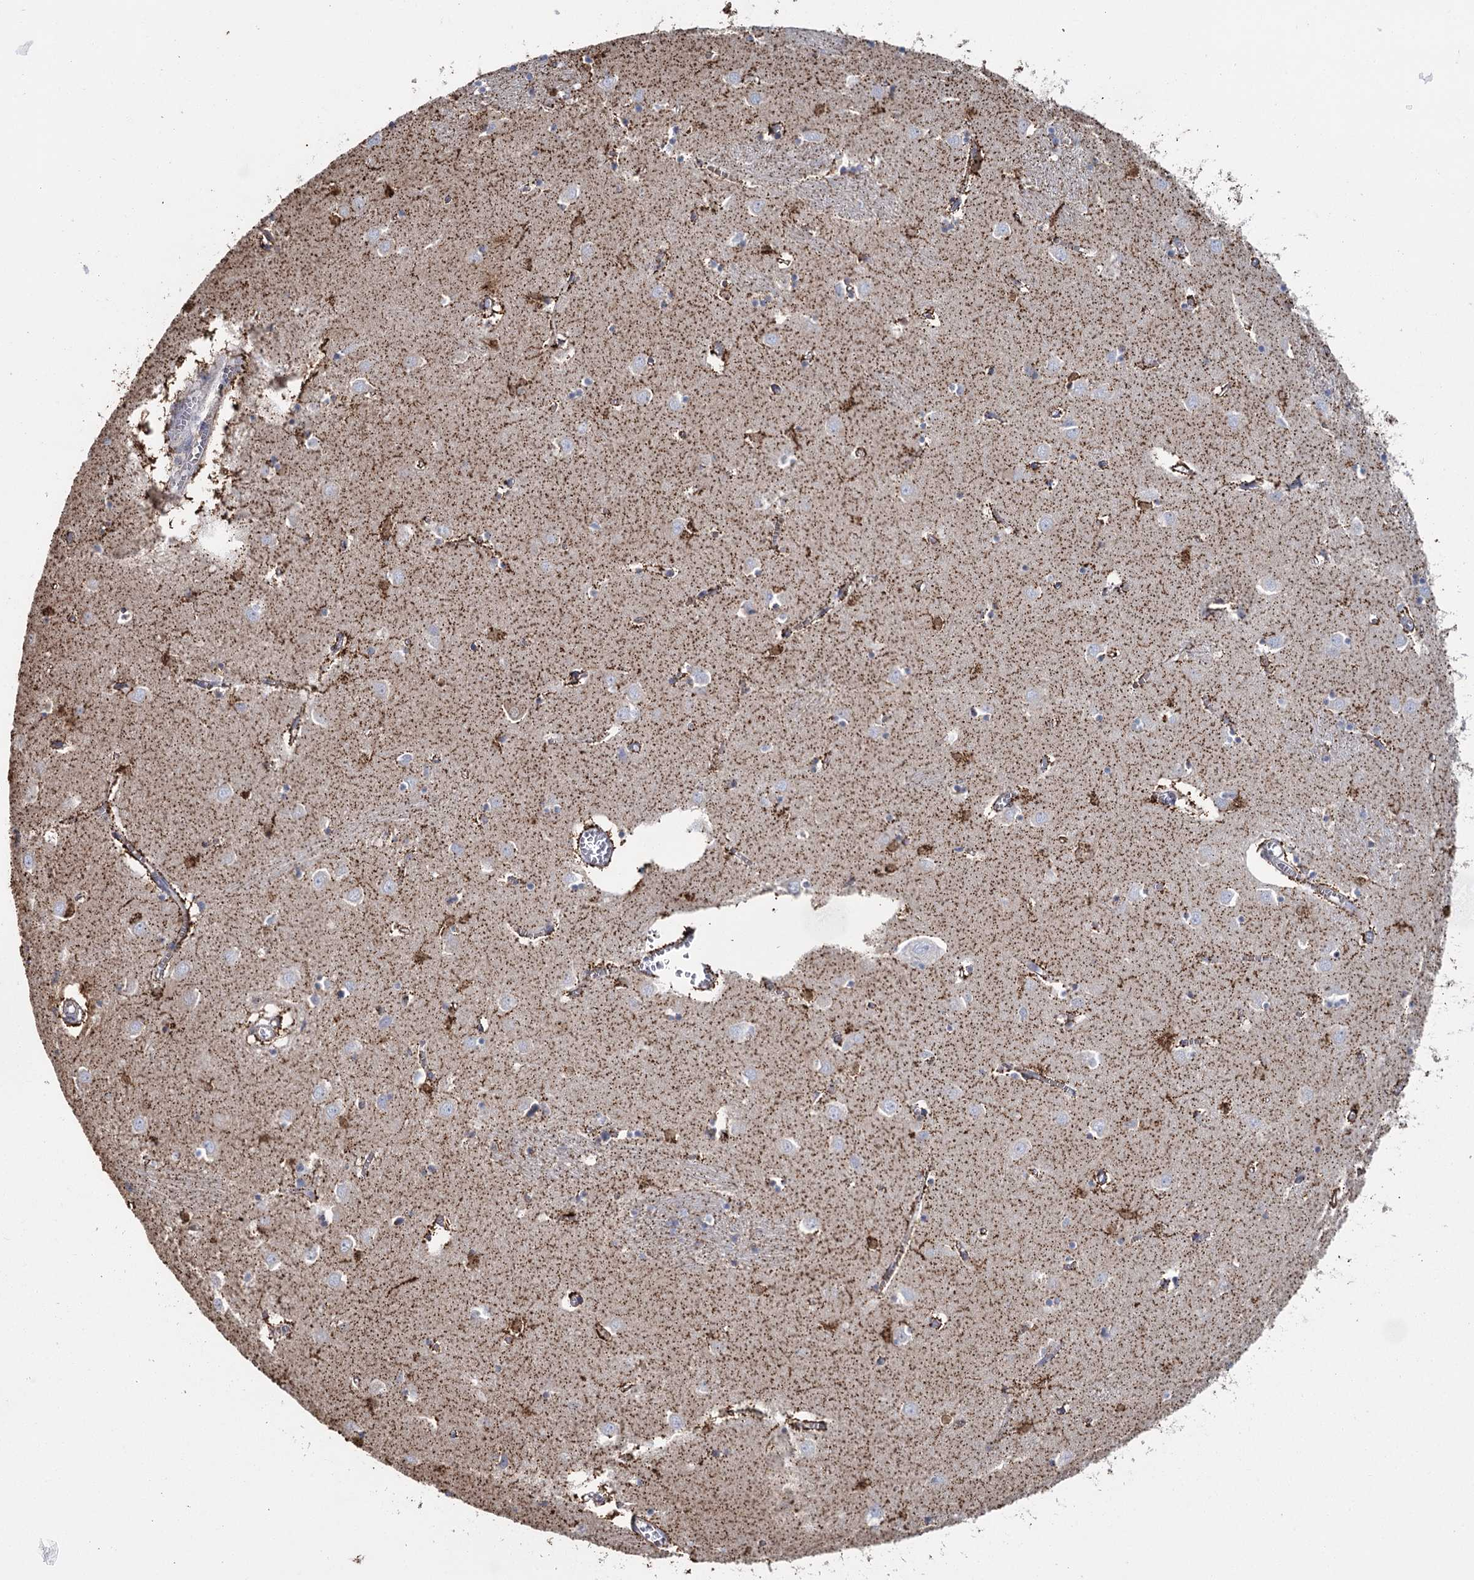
{"staining": {"intensity": "strong", "quantity": "<25%", "location": "cytoplasmic/membranous"}, "tissue": "caudate", "cell_type": "Glial cells", "image_type": "normal", "snomed": [{"axis": "morphology", "description": "Normal tissue, NOS"}, {"axis": "topography", "description": "Lateral ventricle wall"}], "caption": "Glial cells demonstrate medium levels of strong cytoplasmic/membranous staining in approximately <25% of cells in unremarkable human caudate. (IHC, brightfield microscopy, high magnification).", "gene": "MRPL44", "patient": {"sex": "male", "age": 70}}